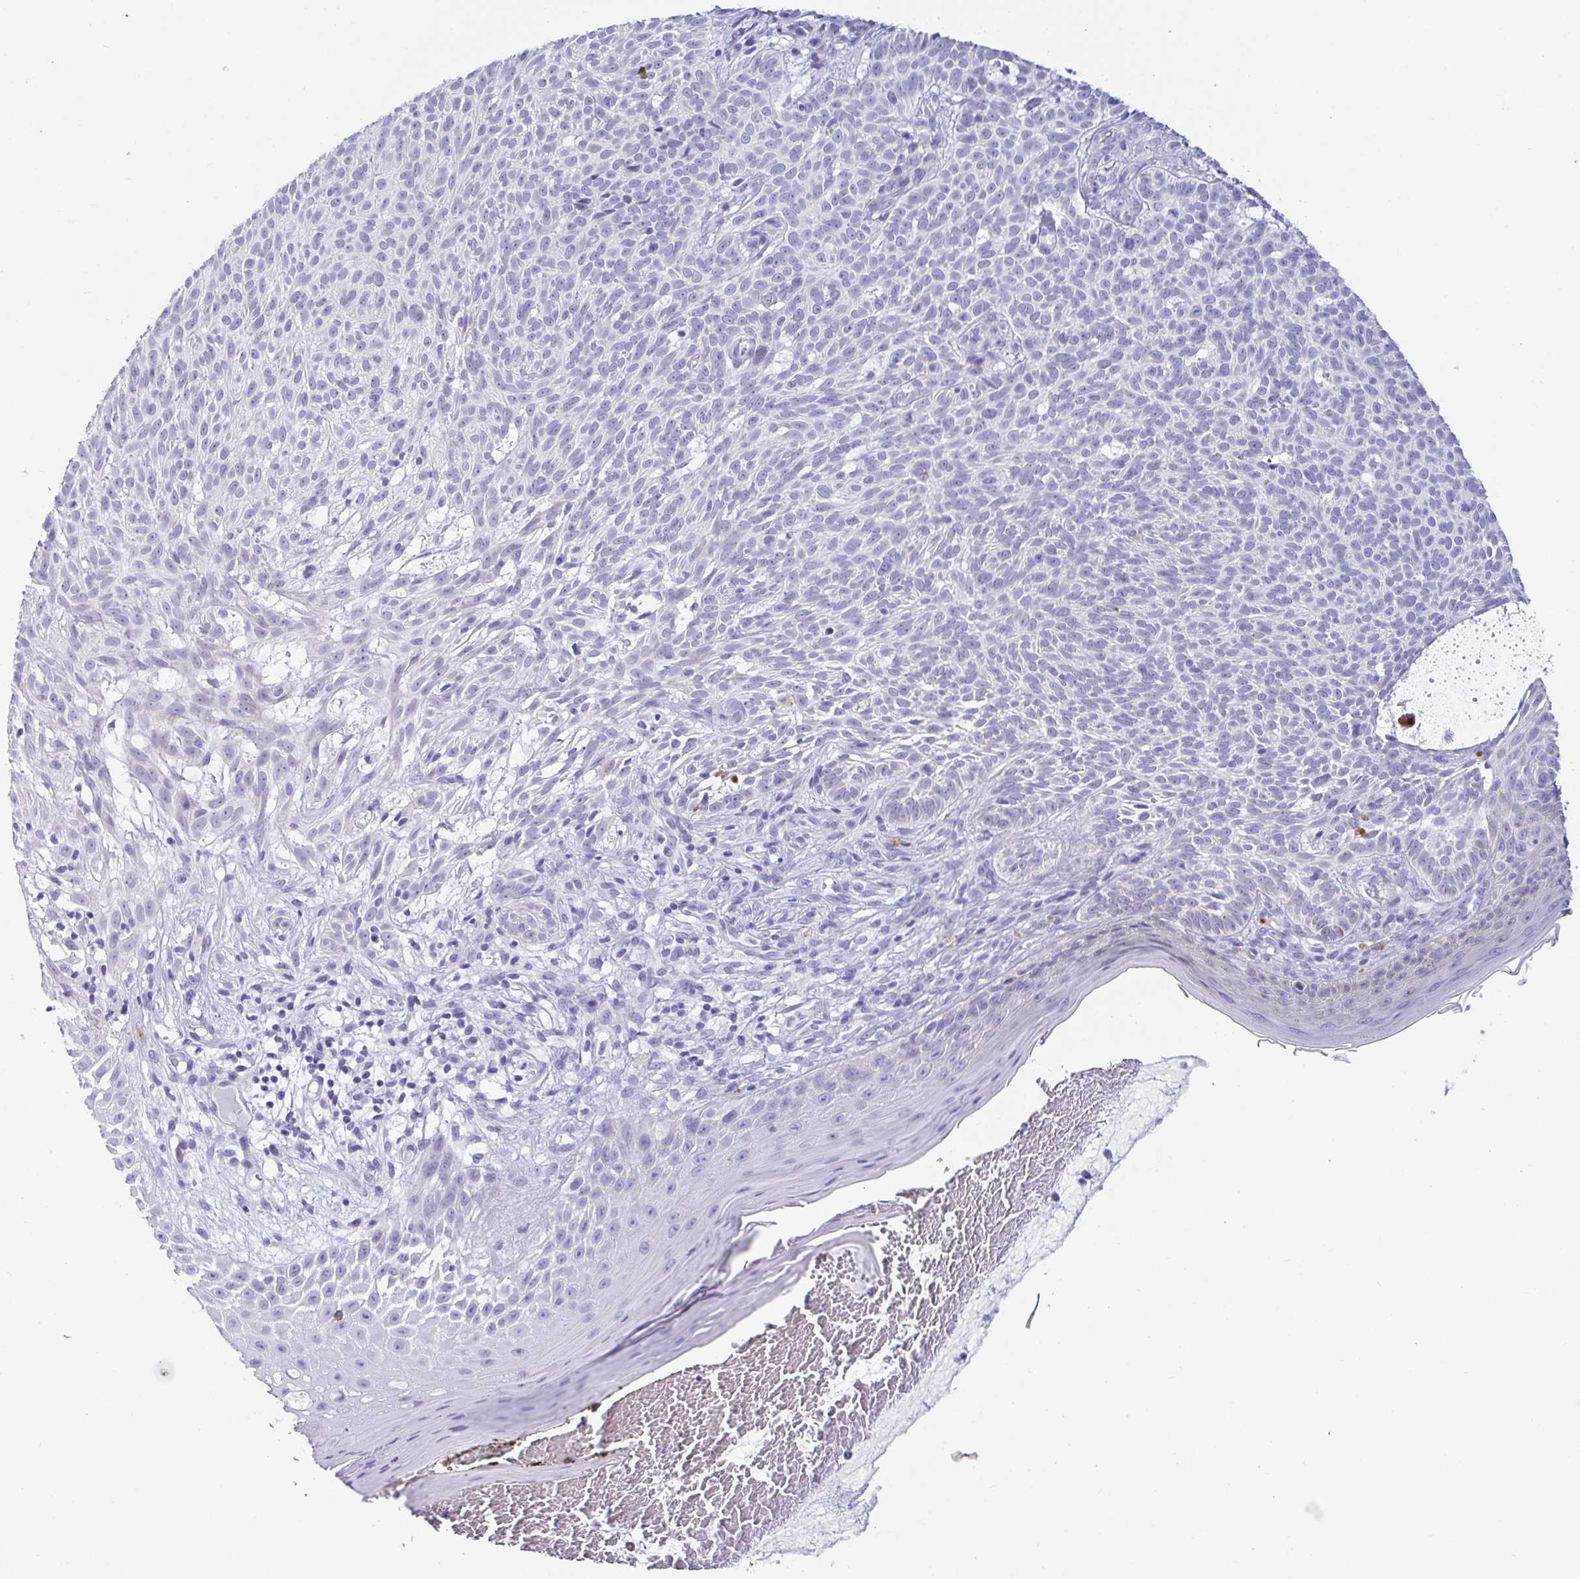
{"staining": {"intensity": "negative", "quantity": "none", "location": "none"}, "tissue": "skin cancer", "cell_type": "Tumor cells", "image_type": "cancer", "snomed": [{"axis": "morphology", "description": "Basal cell carcinoma"}, {"axis": "topography", "description": "Skin"}], "caption": "Tumor cells are negative for brown protein staining in skin cancer. (DAB (3,3'-diaminobenzidine) immunohistochemistry (IHC) visualized using brightfield microscopy, high magnification).", "gene": "OR10K1", "patient": {"sex": "male", "age": 78}}